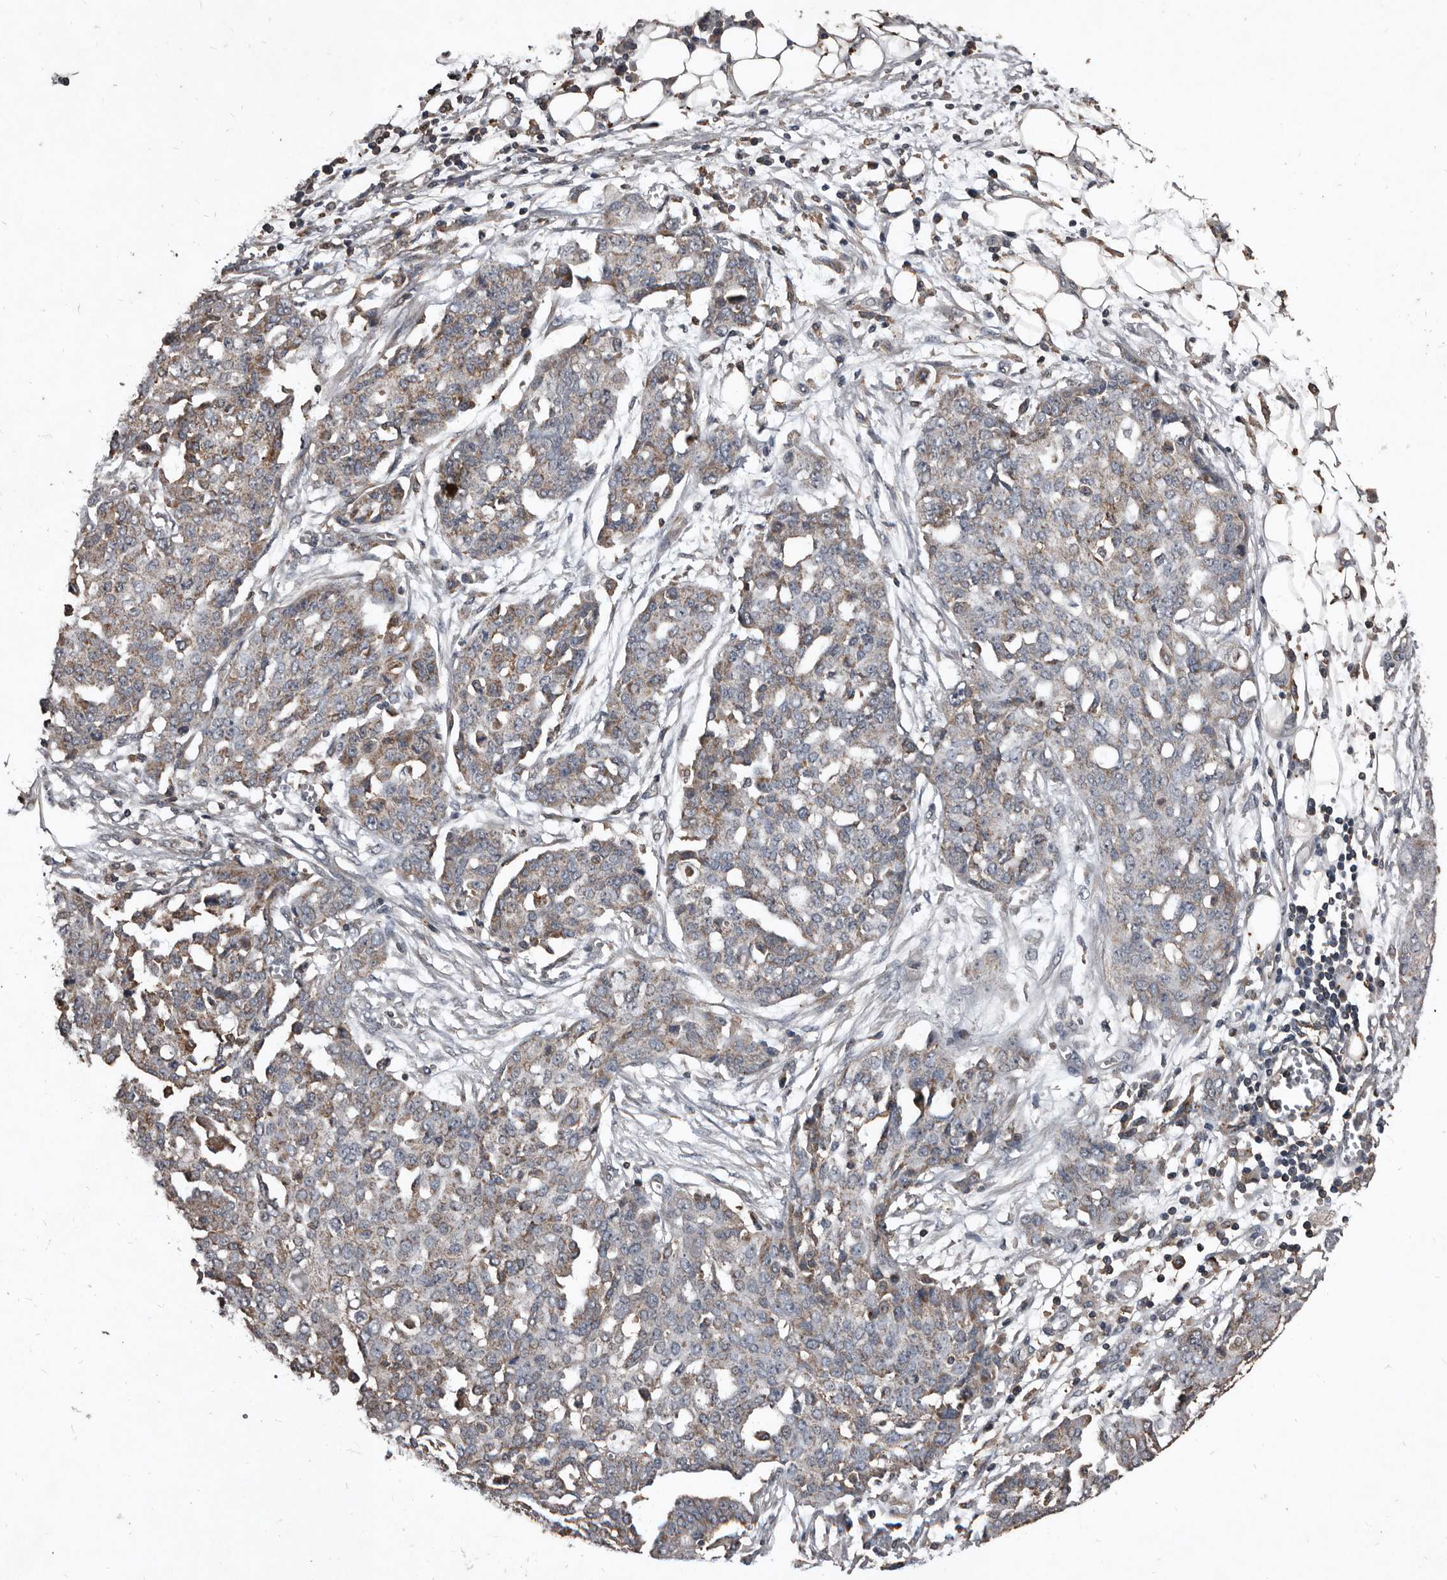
{"staining": {"intensity": "weak", "quantity": "<25%", "location": "cytoplasmic/membranous"}, "tissue": "ovarian cancer", "cell_type": "Tumor cells", "image_type": "cancer", "snomed": [{"axis": "morphology", "description": "Cystadenocarcinoma, serous, NOS"}, {"axis": "topography", "description": "Soft tissue"}, {"axis": "topography", "description": "Ovary"}], "caption": "There is no significant positivity in tumor cells of ovarian cancer (serous cystadenocarcinoma). The staining is performed using DAB brown chromogen with nuclei counter-stained in using hematoxylin.", "gene": "GREB1", "patient": {"sex": "female", "age": 57}}